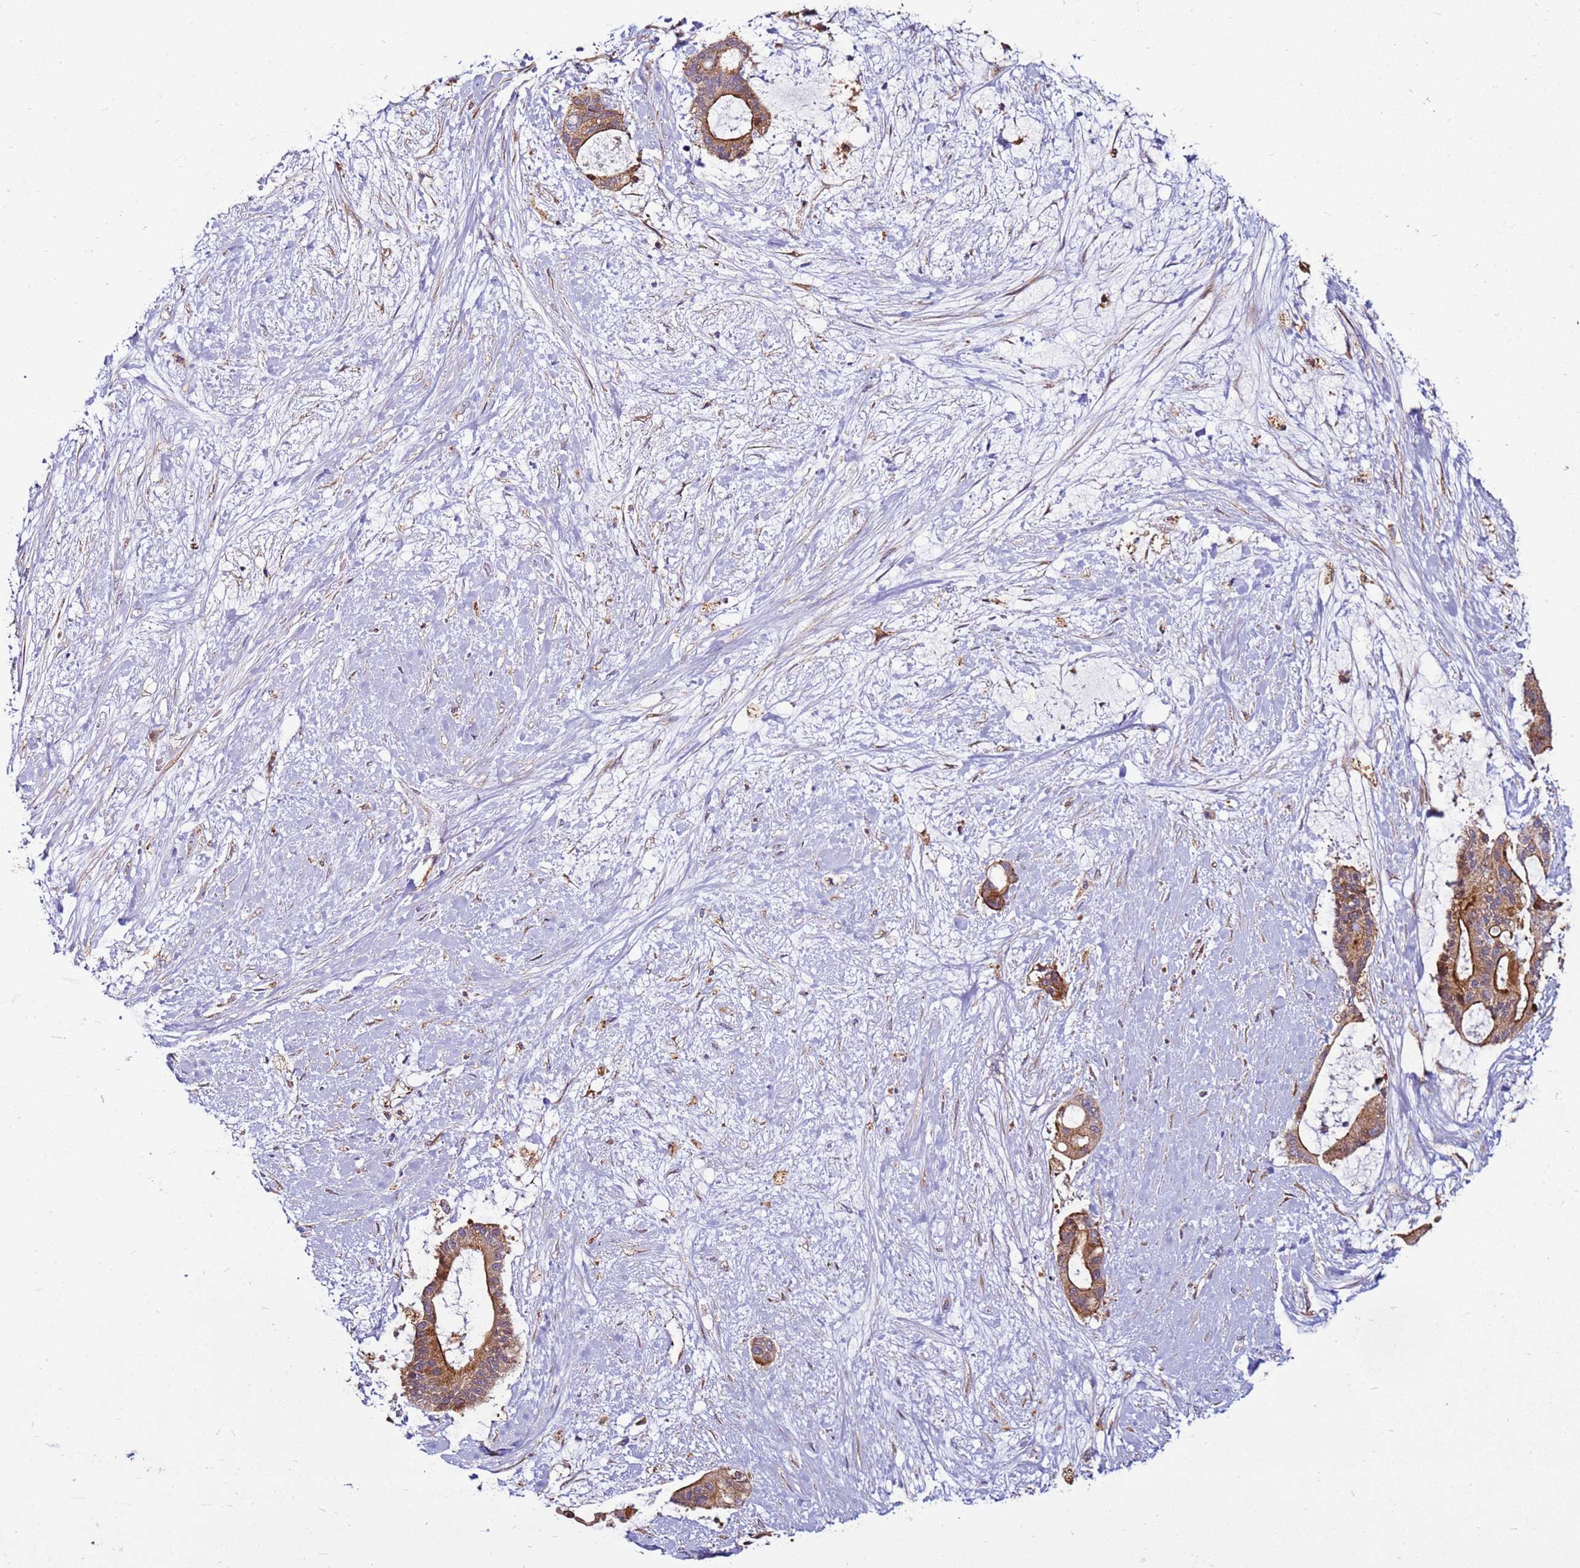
{"staining": {"intensity": "moderate", "quantity": ">75%", "location": "cytoplasmic/membranous"}, "tissue": "liver cancer", "cell_type": "Tumor cells", "image_type": "cancer", "snomed": [{"axis": "morphology", "description": "Normal tissue, NOS"}, {"axis": "morphology", "description": "Cholangiocarcinoma"}, {"axis": "topography", "description": "Liver"}, {"axis": "topography", "description": "Peripheral nerve tissue"}], "caption": "Immunohistochemistry (IHC) micrograph of neoplastic tissue: human liver cholangiocarcinoma stained using IHC displays medium levels of moderate protein expression localized specifically in the cytoplasmic/membranous of tumor cells, appearing as a cytoplasmic/membranous brown color.", "gene": "MCRIP1", "patient": {"sex": "female", "age": 73}}